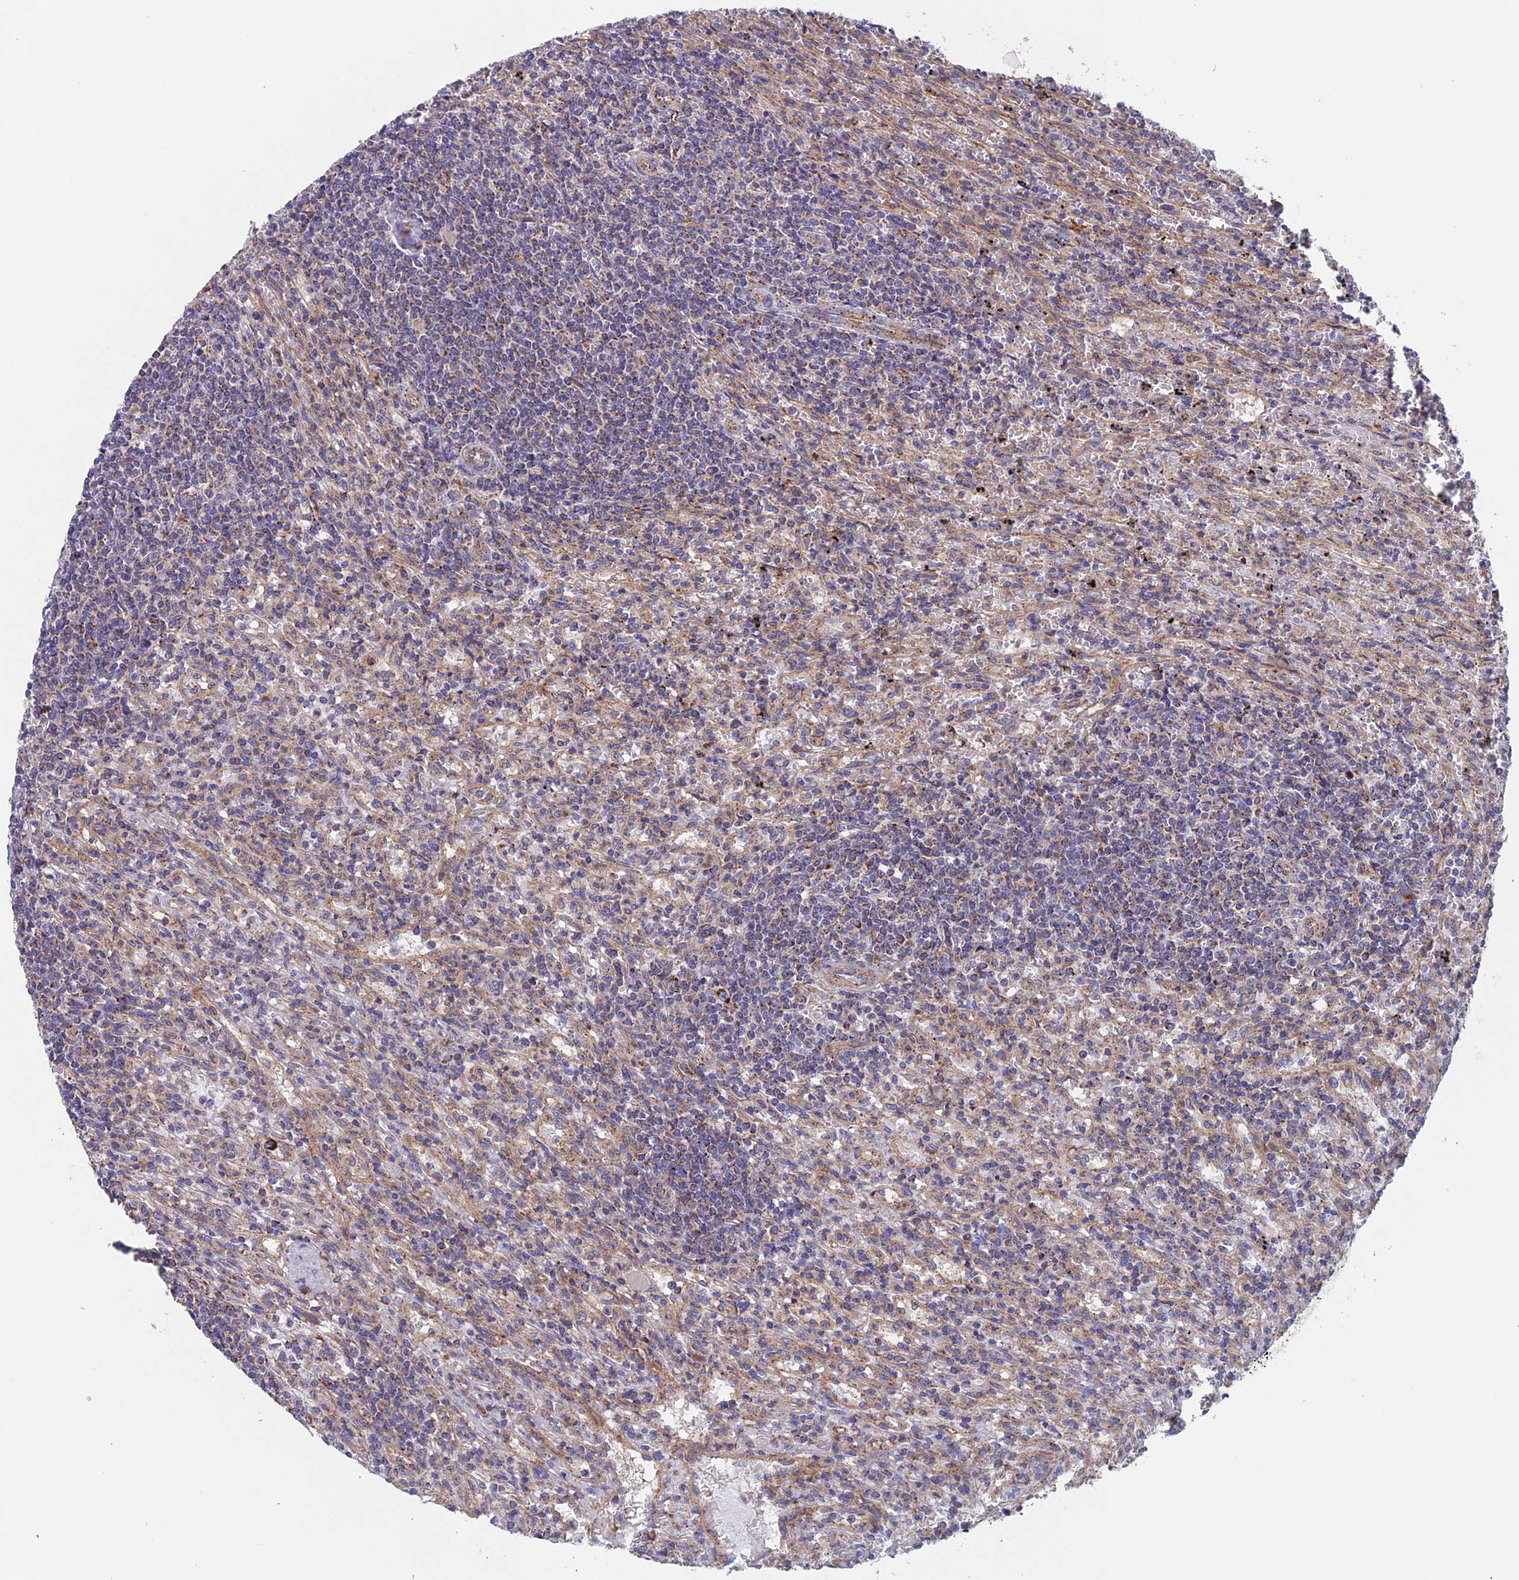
{"staining": {"intensity": "weak", "quantity": "<25%", "location": "cytoplasmic/membranous"}, "tissue": "lymphoma", "cell_type": "Tumor cells", "image_type": "cancer", "snomed": [{"axis": "morphology", "description": "Malignant lymphoma, non-Hodgkin's type, Low grade"}, {"axis": "topography", "description": "Spleen"}], "caption": "Lymphoma stained for a protein using immunohistochemistry (IHC) demonstrates no positivity tumor cells.", "gene": "MRPL1", "patient": {"sex": "male", "age": 76}}